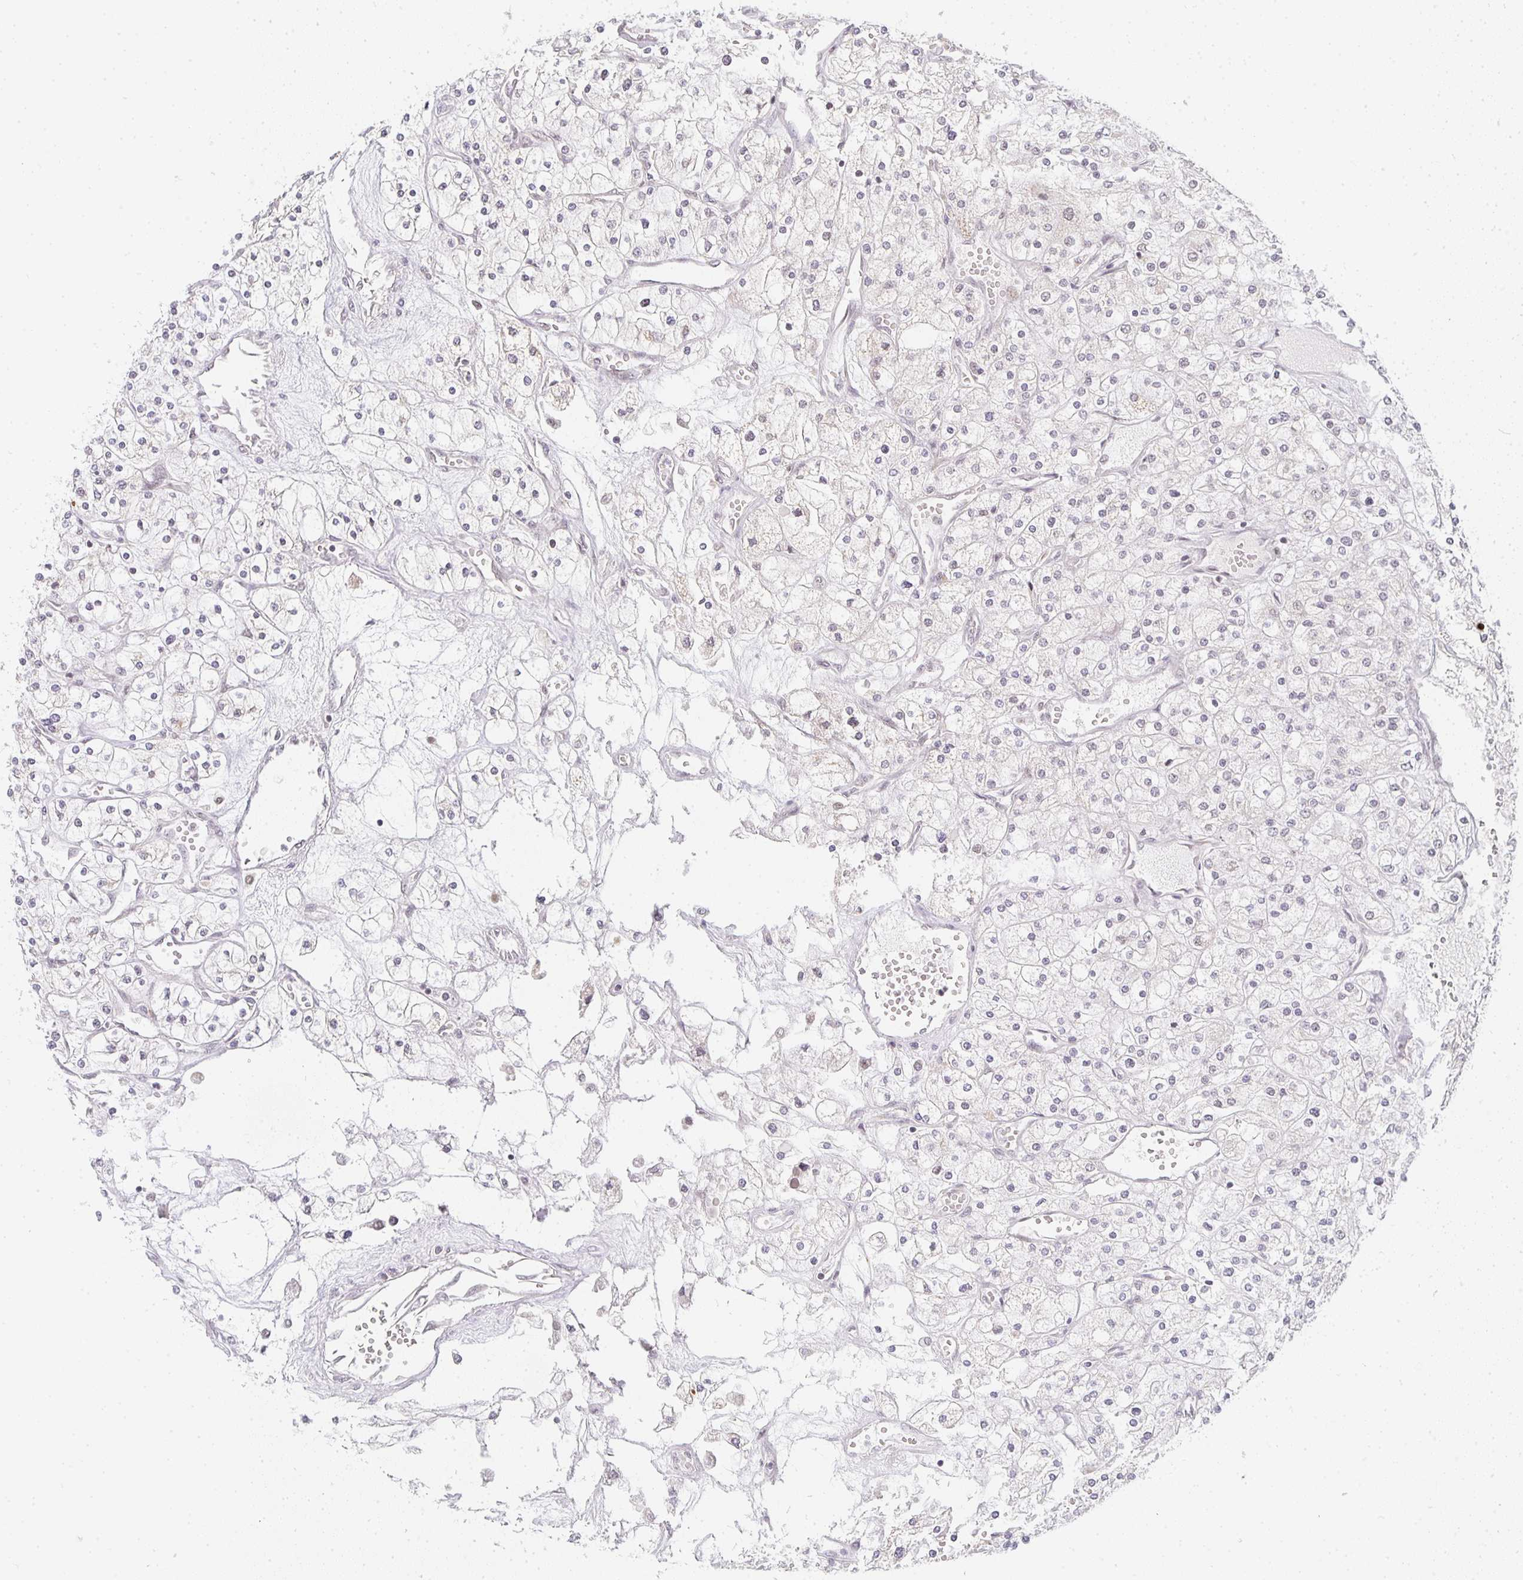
{"staining": {"intensity": "negative", "quantity": "none", "location": "none"}, "tissue": "renal cancer", "cell_type": "Tumor cells", "image_type": "cancer", "snomed": [{"axis": "morphology", "description": "Adenocarcinoma, NOS"}, {"axis": "topography", "description": "Kidney"}], "caption": "IHC photomicrograph of human adenocarcinoma (renal) stained for a protein (brown), which exhibits no staining in tumor cells.", "gene": "SMARCA2", "patient": {"sex": "male", "age": 80}}